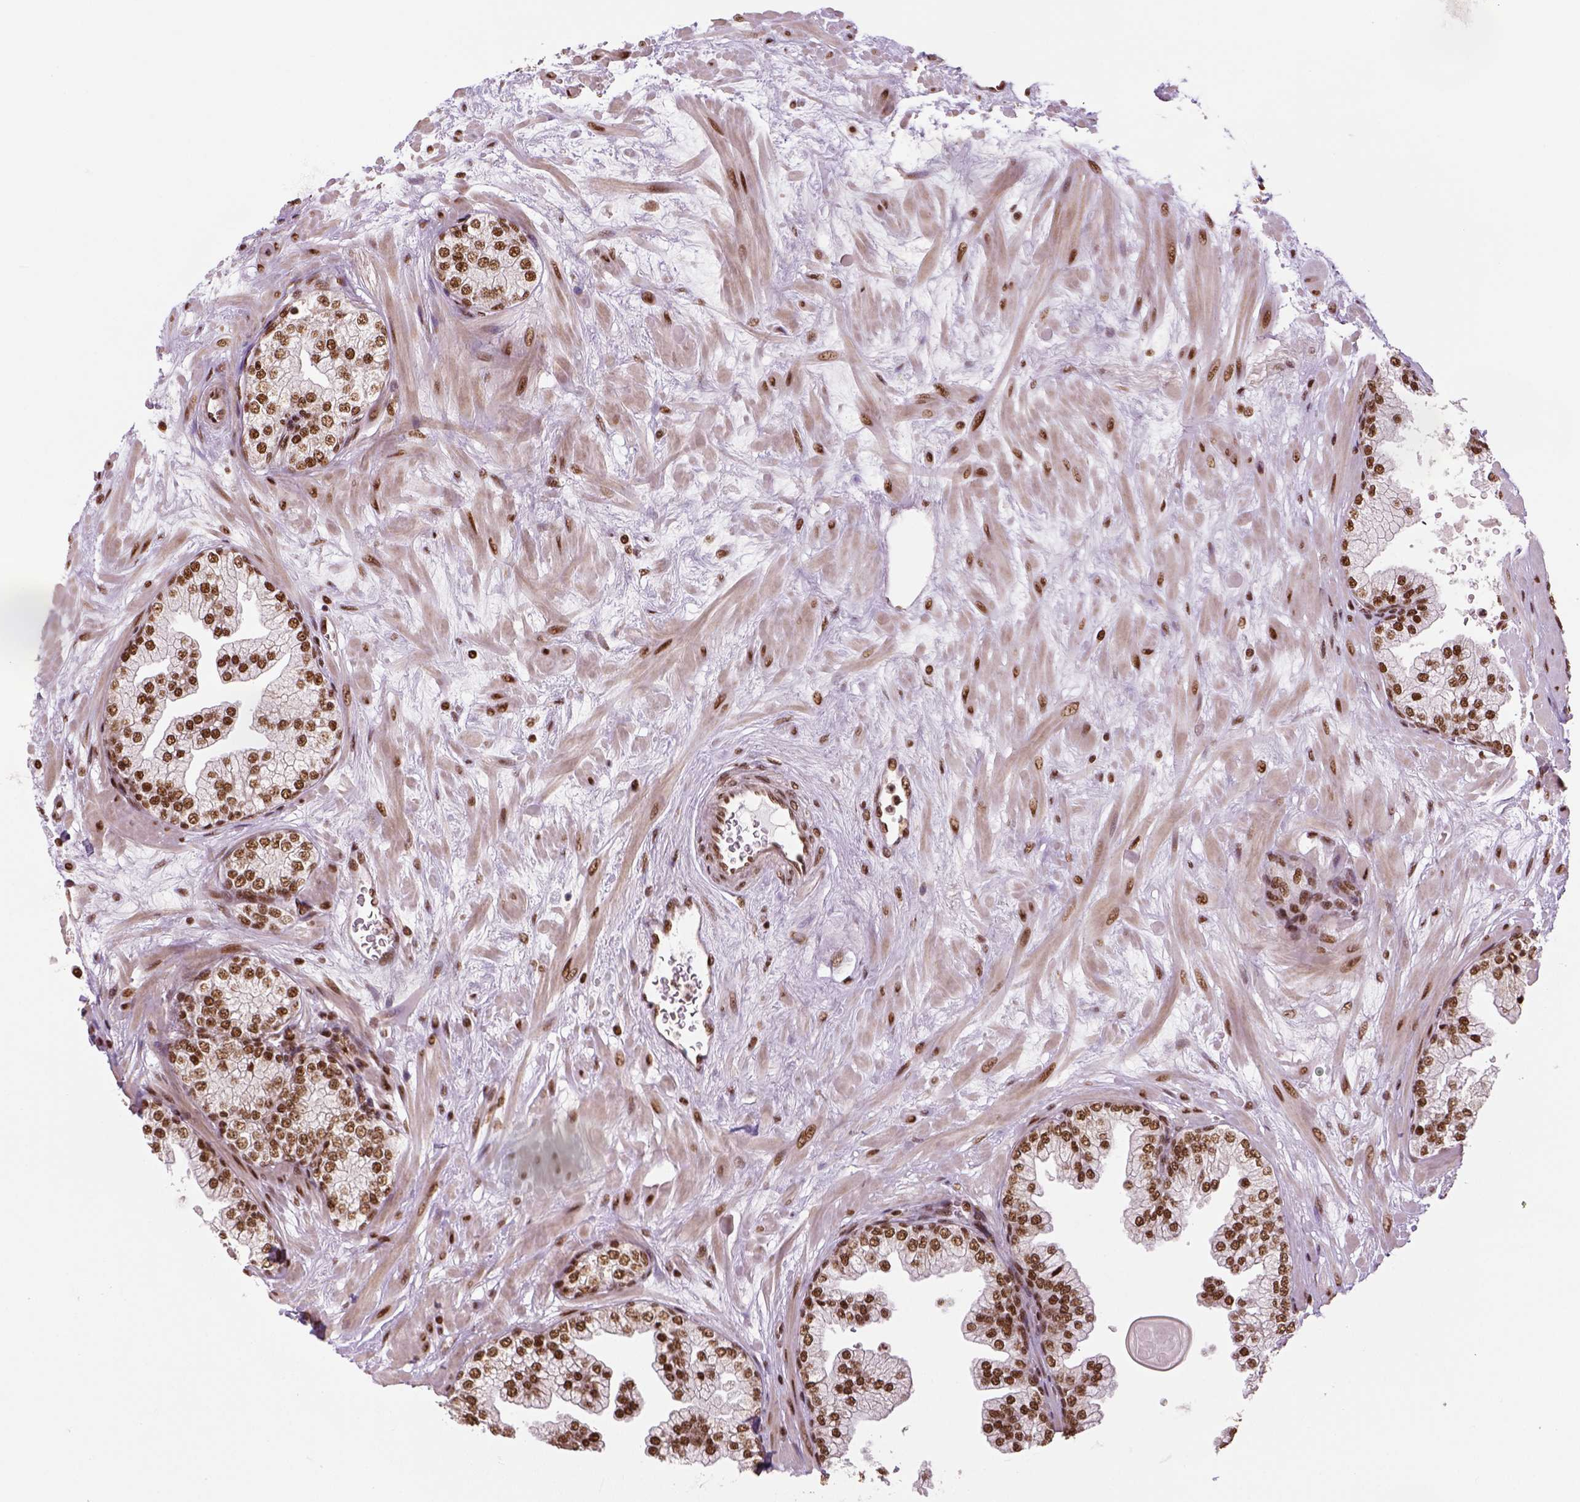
{"staining": {"intensity": "strong", "quantity": ">75%", "location": "nuclear"}, "tissue": "prostate", "cell_type": "Glandular cells", "image_type": "normal", "snomed": [{"axis": "morphology", "description": "Normal tissue, NOS"}, {"axis": "topography", "description": "Prostate"}, {"axis": "topography", "description": "Peripheral nerve tissue"}], "caption": "Unremarkable prostate reveals strong nuclear positivity in approximately >75% of glandular cells, visualized by immunohistochemistry. Nuclei are stained in blue.", "gene": "CCAR1", "patient": {"sex": "male", "age": 61}}